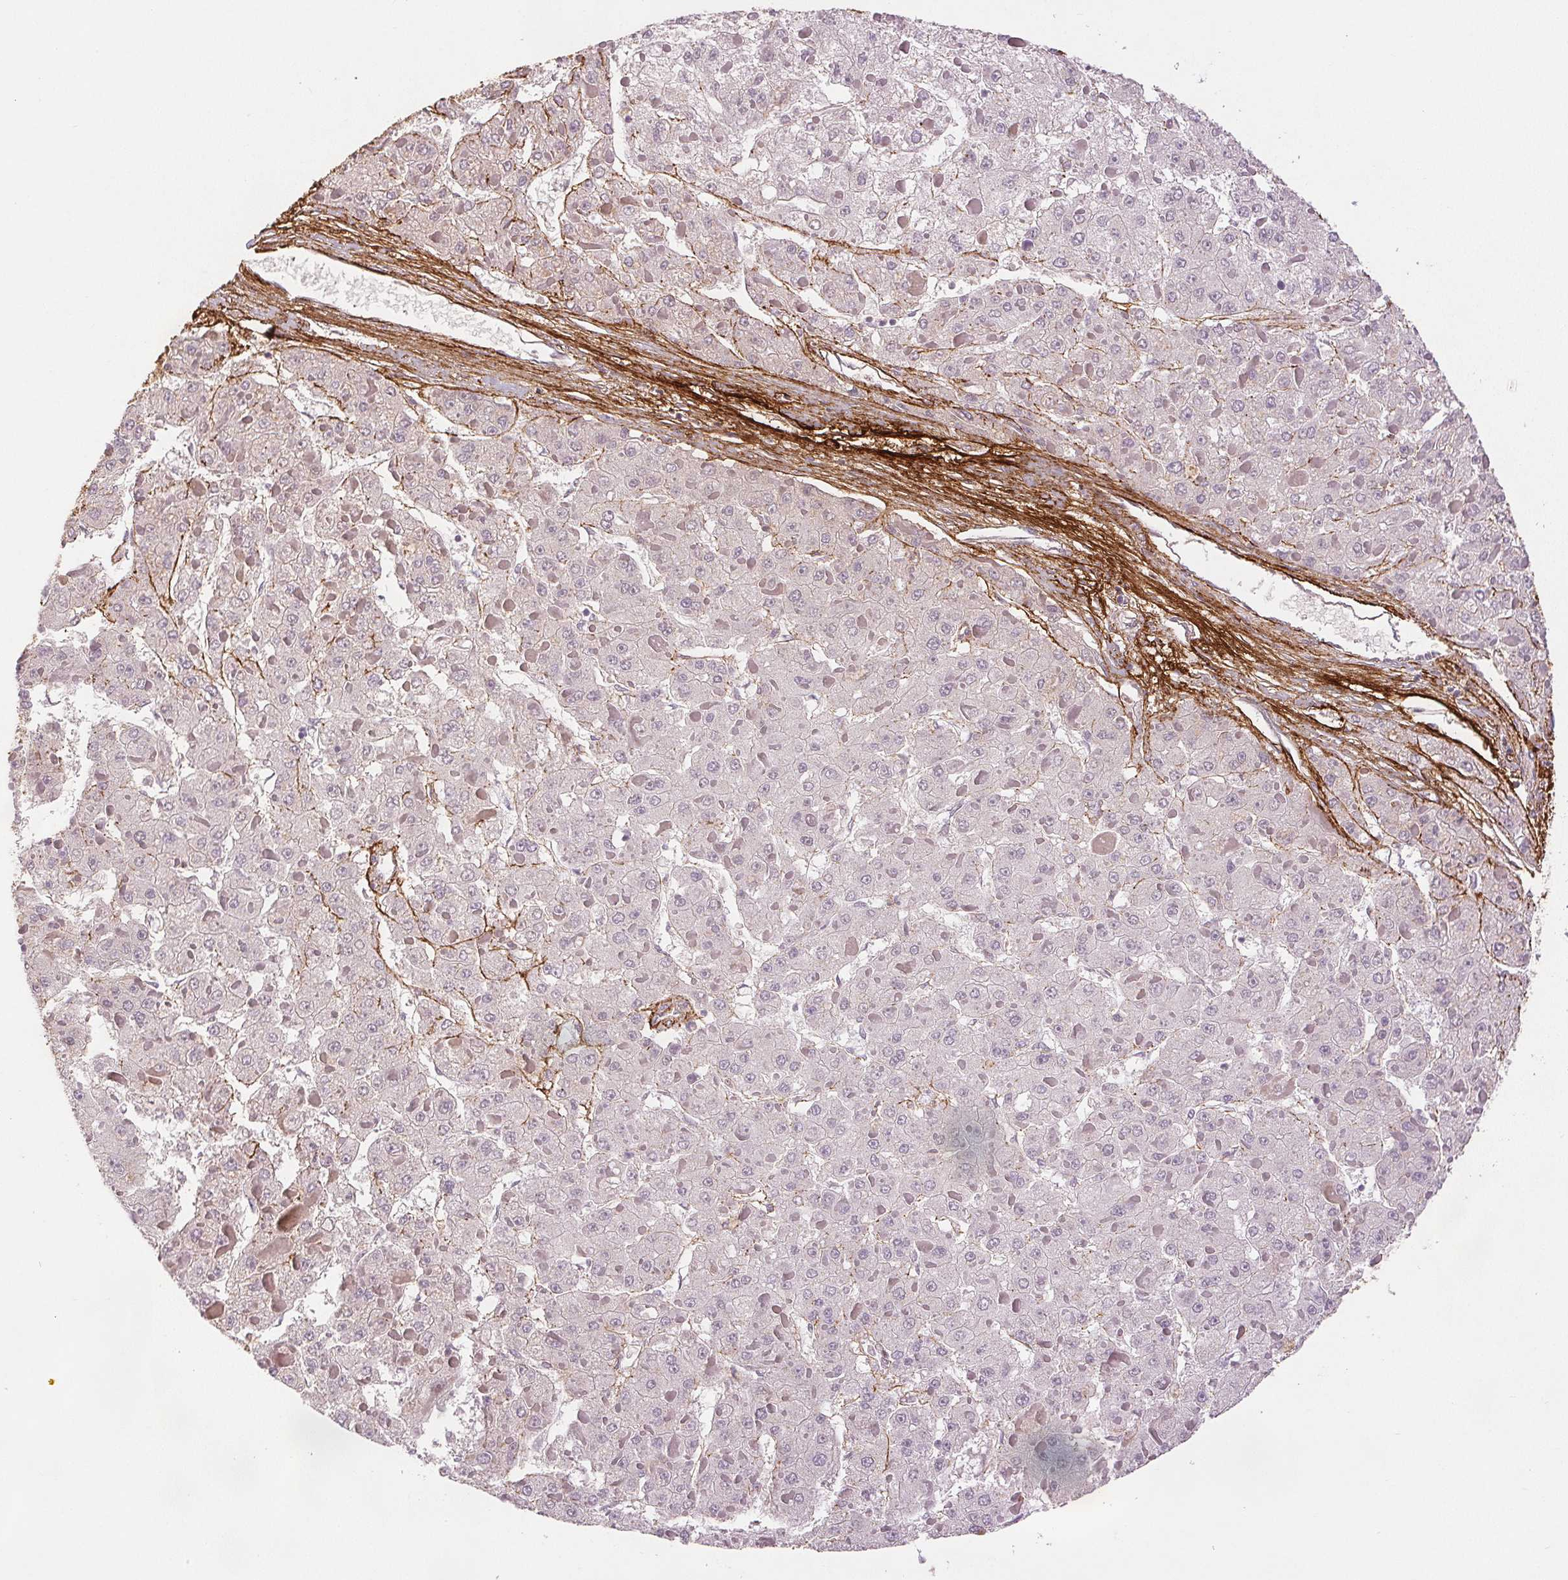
{"staining": {"intensity": "negative", "quantity": "none", "location": "none"}, "tissue": "liver cancer", "cell_type": "Tumor cells", "image_type": "cancer", "snomed": [{"axis": "morphology", "description": "Carcinoma, Hepatocellular, NOS"}, {"axis": "topography", "description": "Liver"}], "caption": "Human hepatocellular carcinoma (liver) stained for a protein using IHC shows no staining in tumor cells.", "gene": "FBN1", "patient": {"sex": "female", "age": 73}}